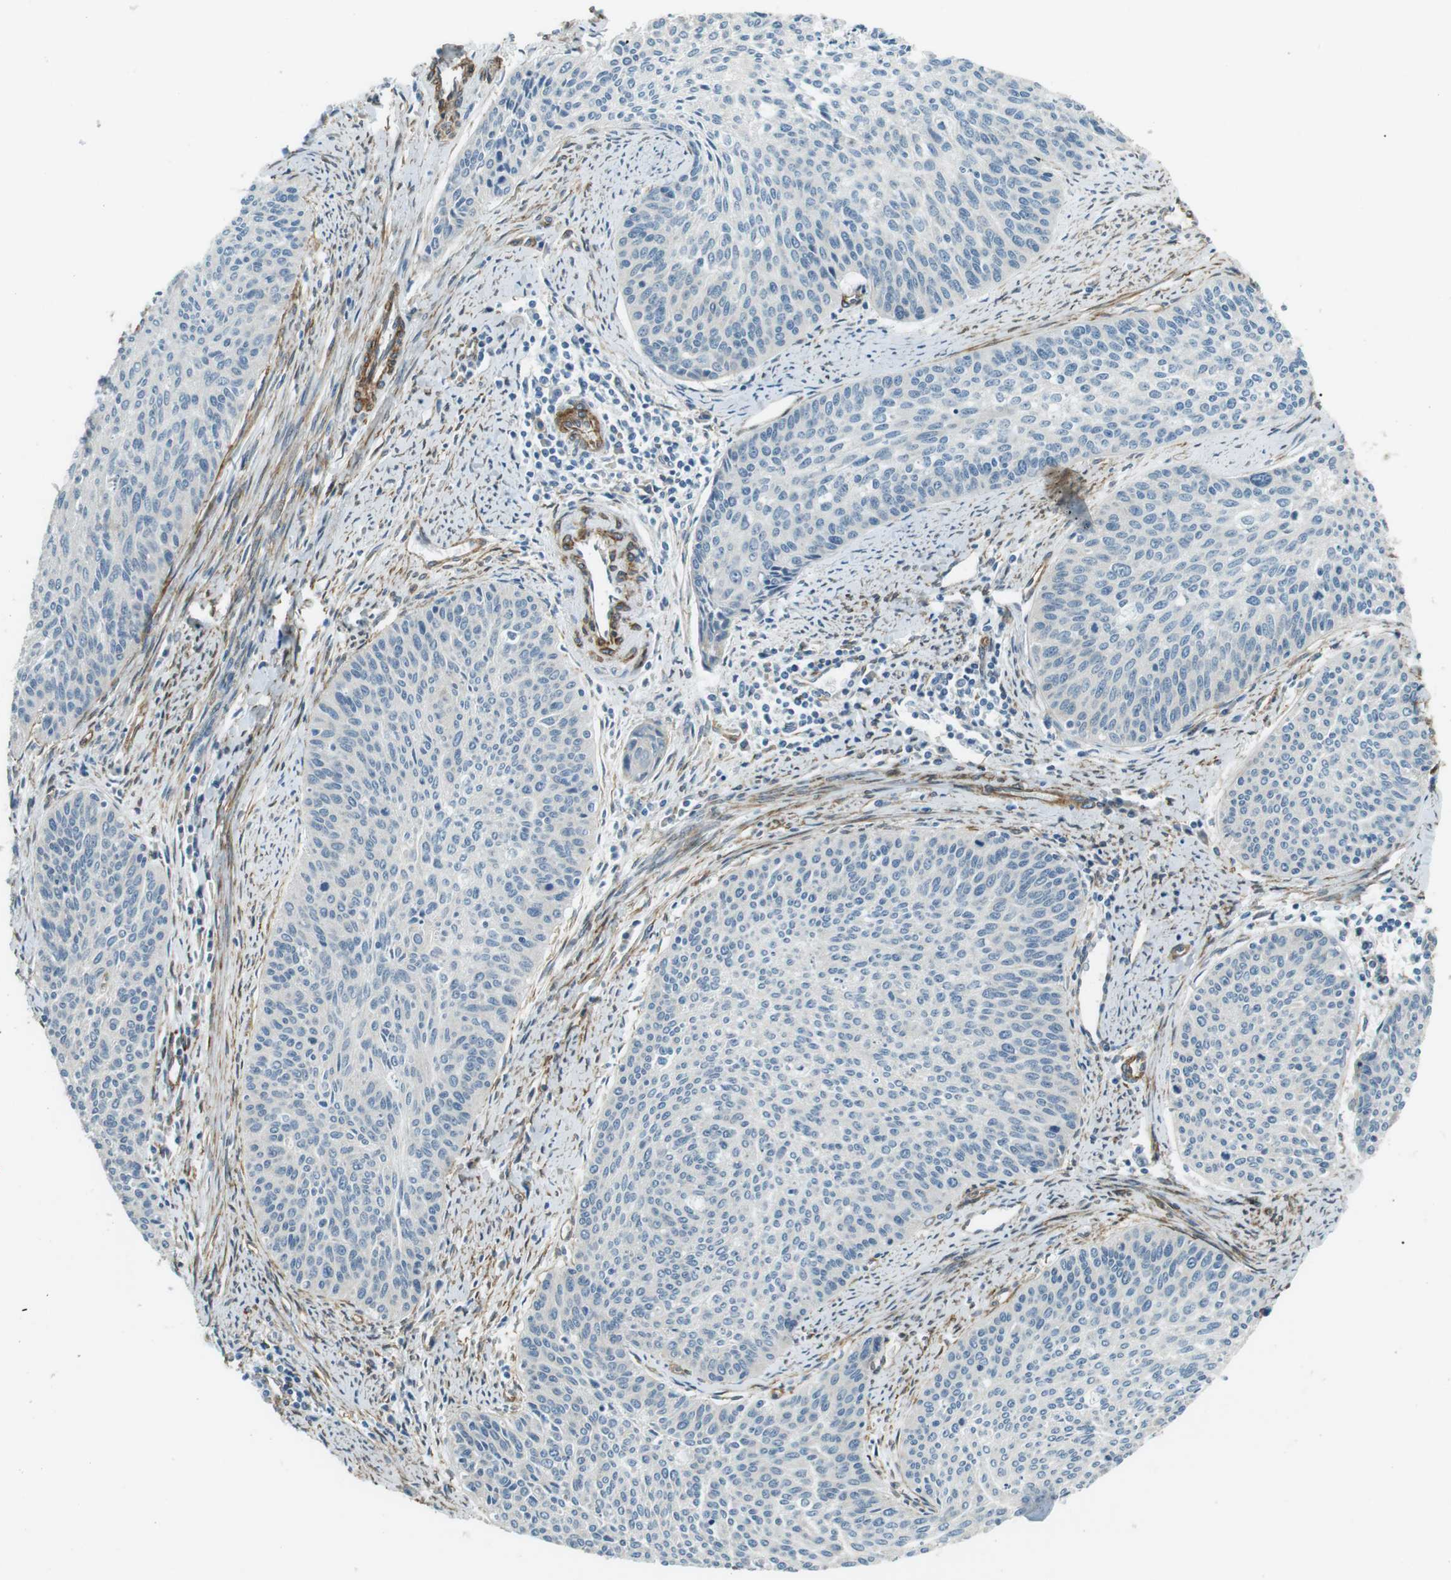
{"staining": {"intensity": "negative", "quantity": "none", "location": "none"}, "tissue": "cervical cancer", "cell_type": "Tumor cells", "image_type": "cancer", "snomed": [{"axis": "morphology", "description": "Squamous cell carcinoma, NOS"}, {"axis": "topography", "description": "Cervix"}], "caption": "A high-resolution photomicrograph shows immunohistochemistry (IHC) staining of cervical cancer (squamous cell carcinoma), which exhibits no significant expression in tumor cells. (DAB (3,3'-diaminobenzidine) immunohistochemistry, high magnification).", "gene": "ODR4", "patient": {"sex": "female", "age": 55}}